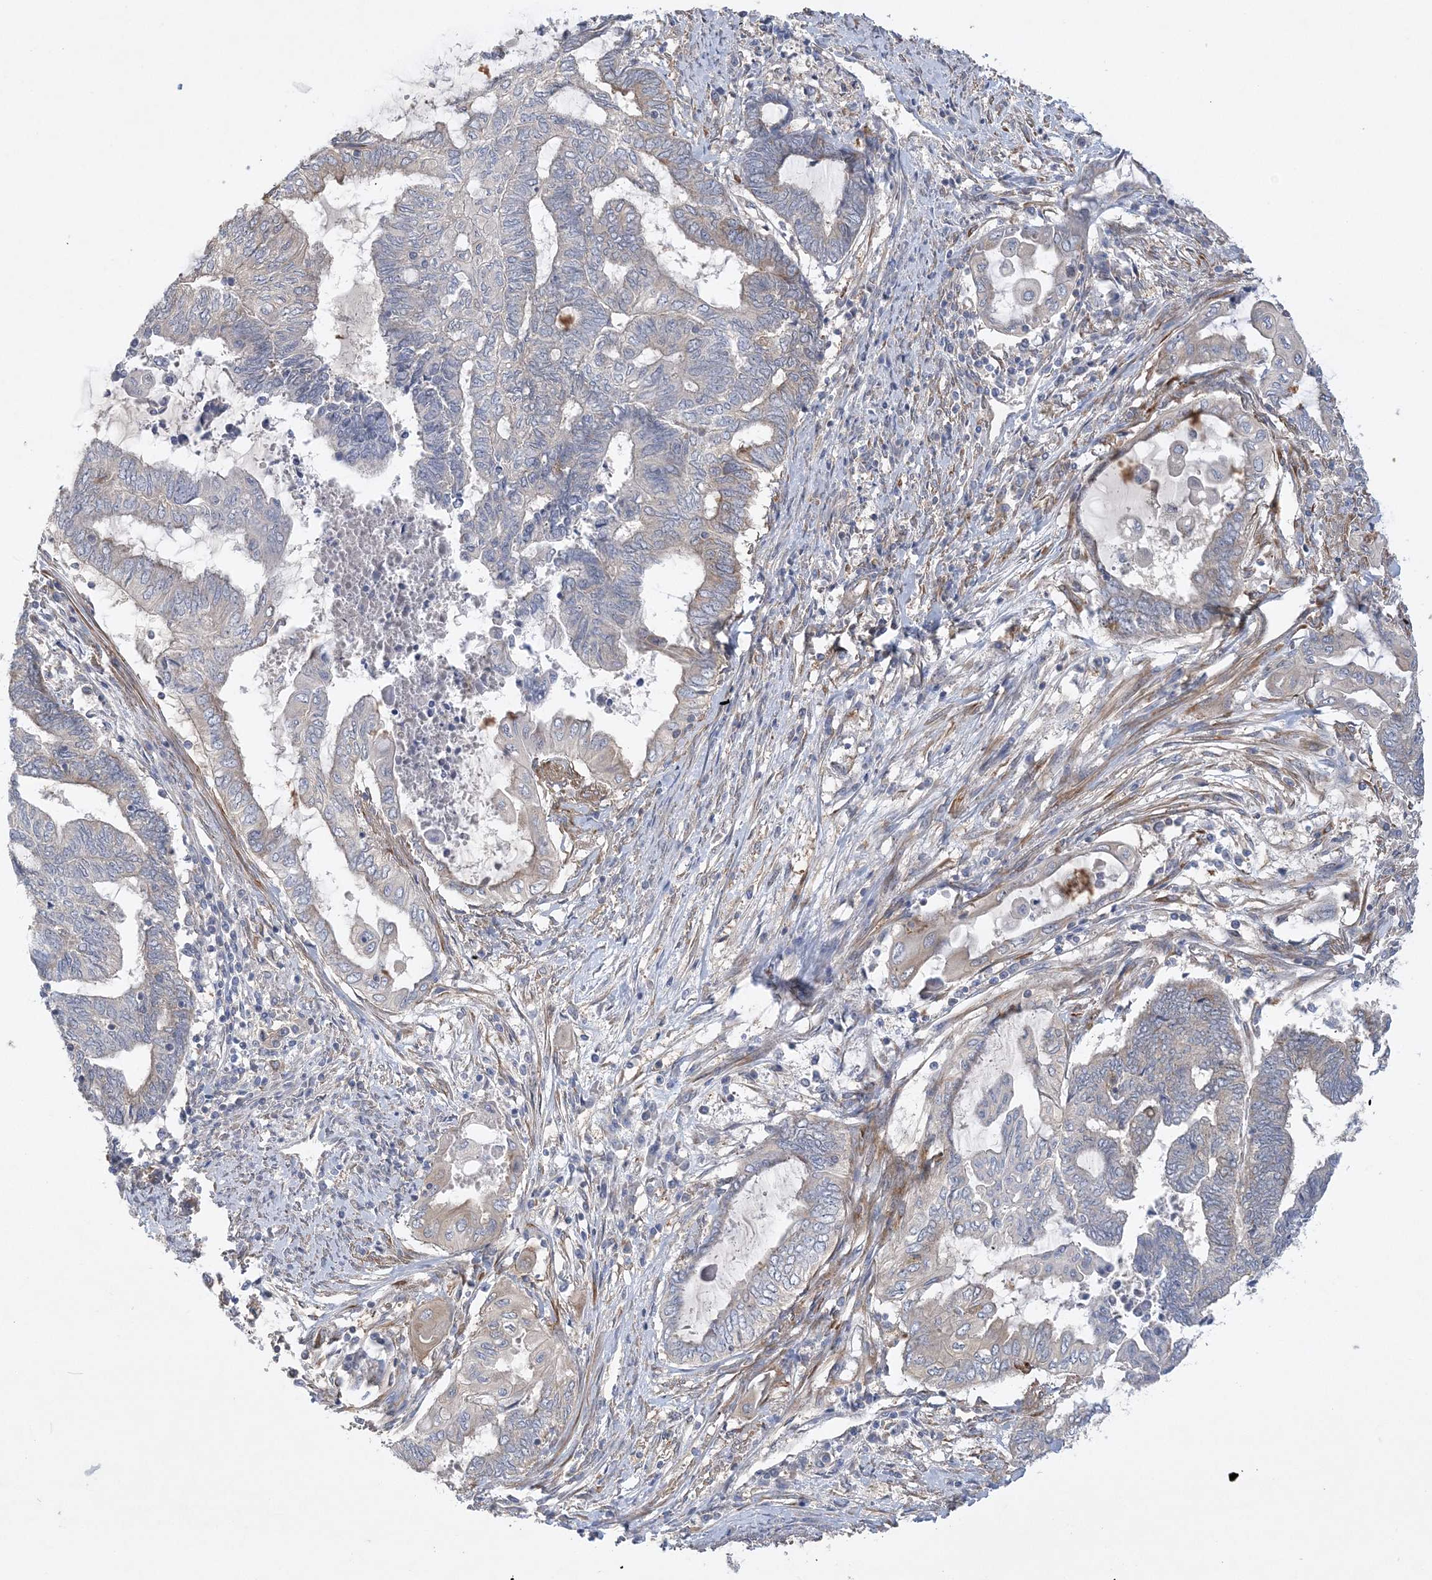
{"staining": {"intensity": "weak", "quantity": "<25%", "location": "cytoplasmic/membranous"}, "tissue": "endometrial cancer", "cell_type": "Tumor cells", "image_type": "cancer", "snomed": [{"axis": "morphology", "description": "Adenocarcinoma, NOS"}, {"axis": "topography", "description": "Uterus"}, {"axis": "topography", "description": "Endometrium"}], "caption": "Tumor cells are negative for protein expression in human endometrial adenocarcinoma. (IHC, brightfield microscopy, high magnification).", "gene": "MAP4K5", "patient": {"sex": "female", "age": 70}}